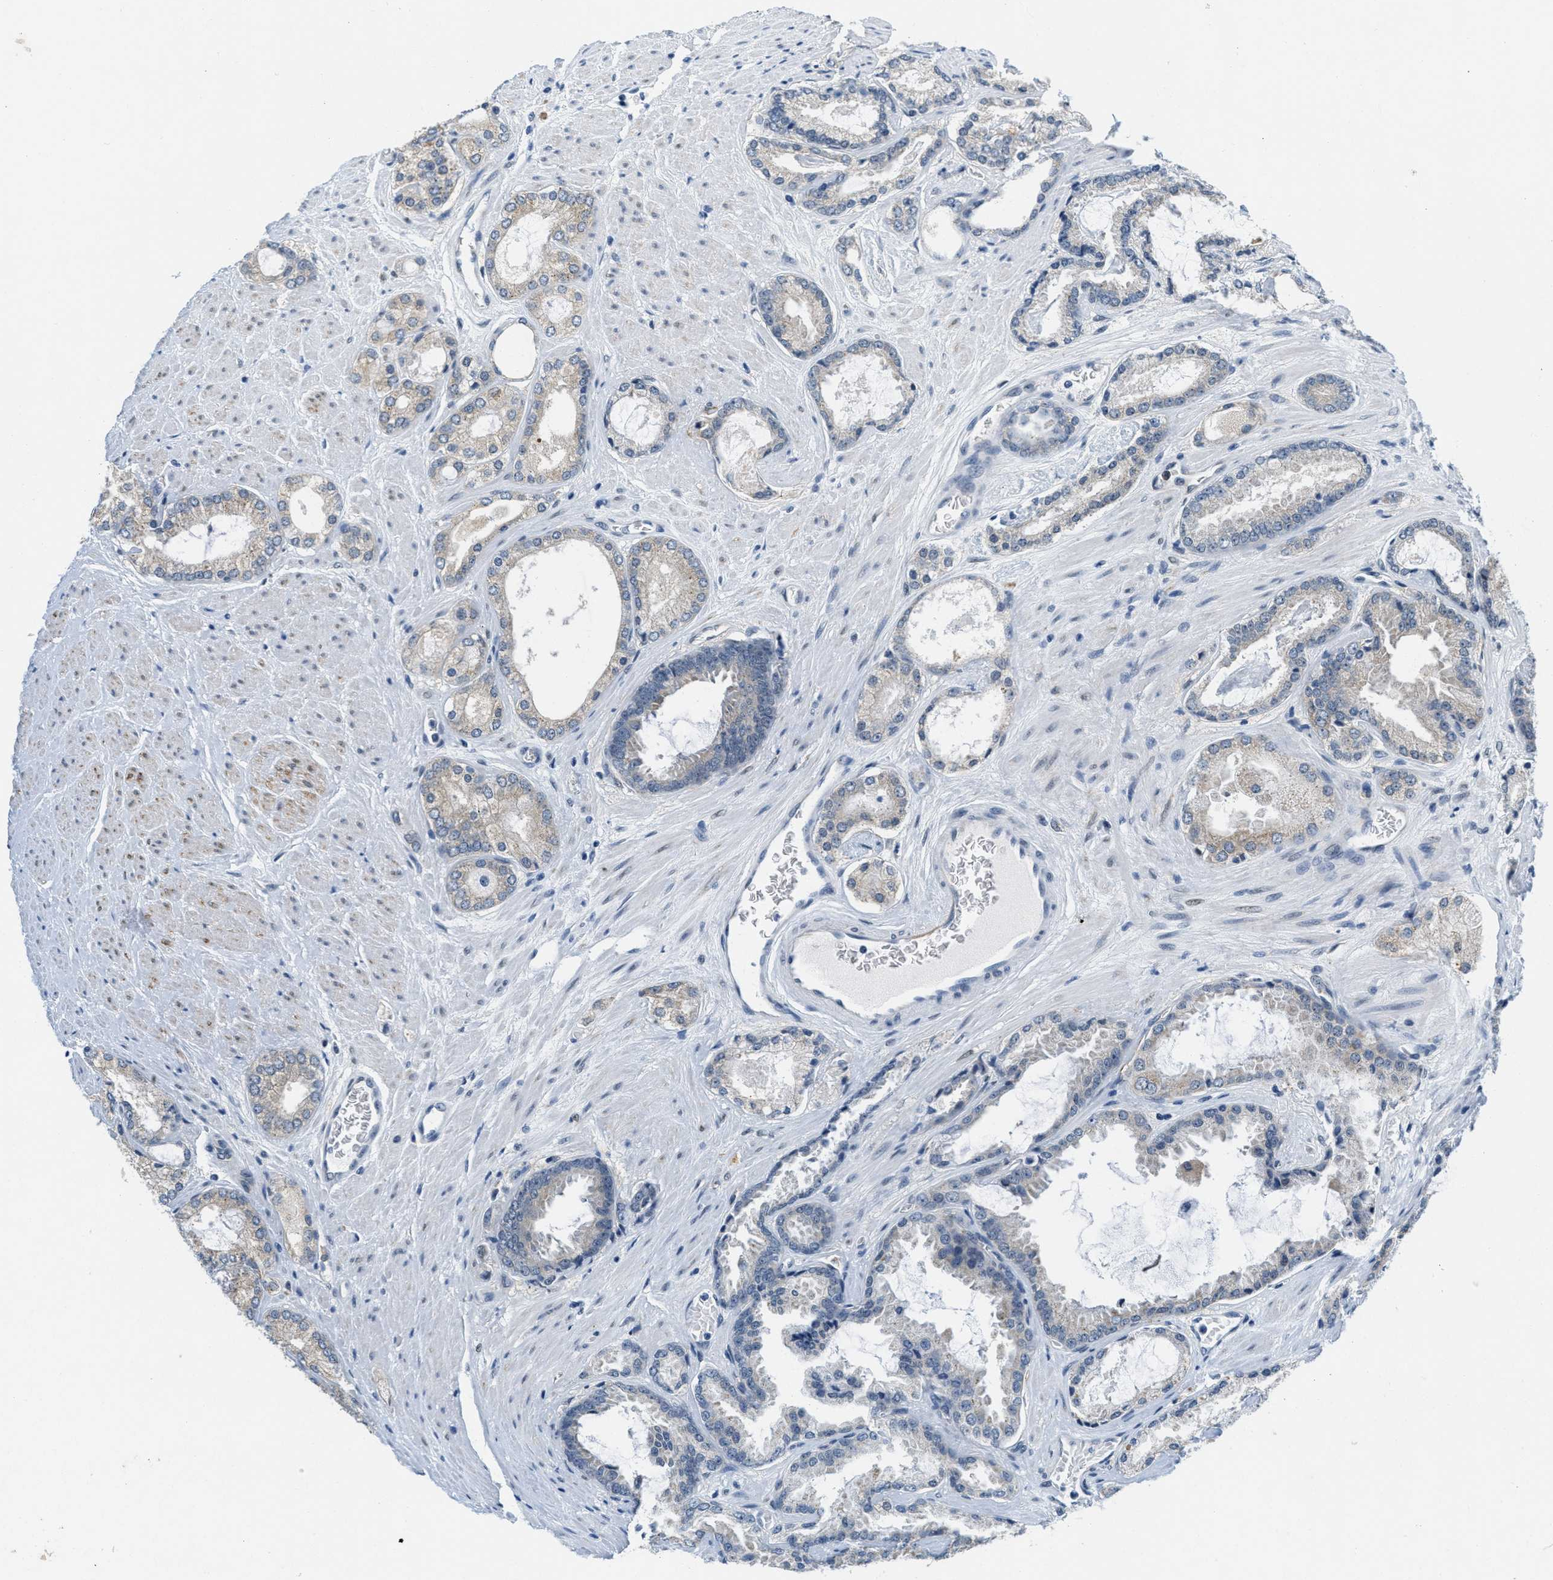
{"staining": {"intensity": "negative", "quantity": "none", "location": "none"}, "tissue": "prostate cancer", "cell_type": "Tumor cells", "image_type": "cancer", "snomed": [{"axis": "morphology", "description": "Adenocarcinoma, High grade"}, {"axis": "topography", "description": "Prostate"}], "caption": "Immunohistochemical staining of high-grade adenocarcinoma (prostate) exhibits no significant expression in tumor cells.", "gene": "HS3ST2", "patient": {"sex": "male", "age": 65}}